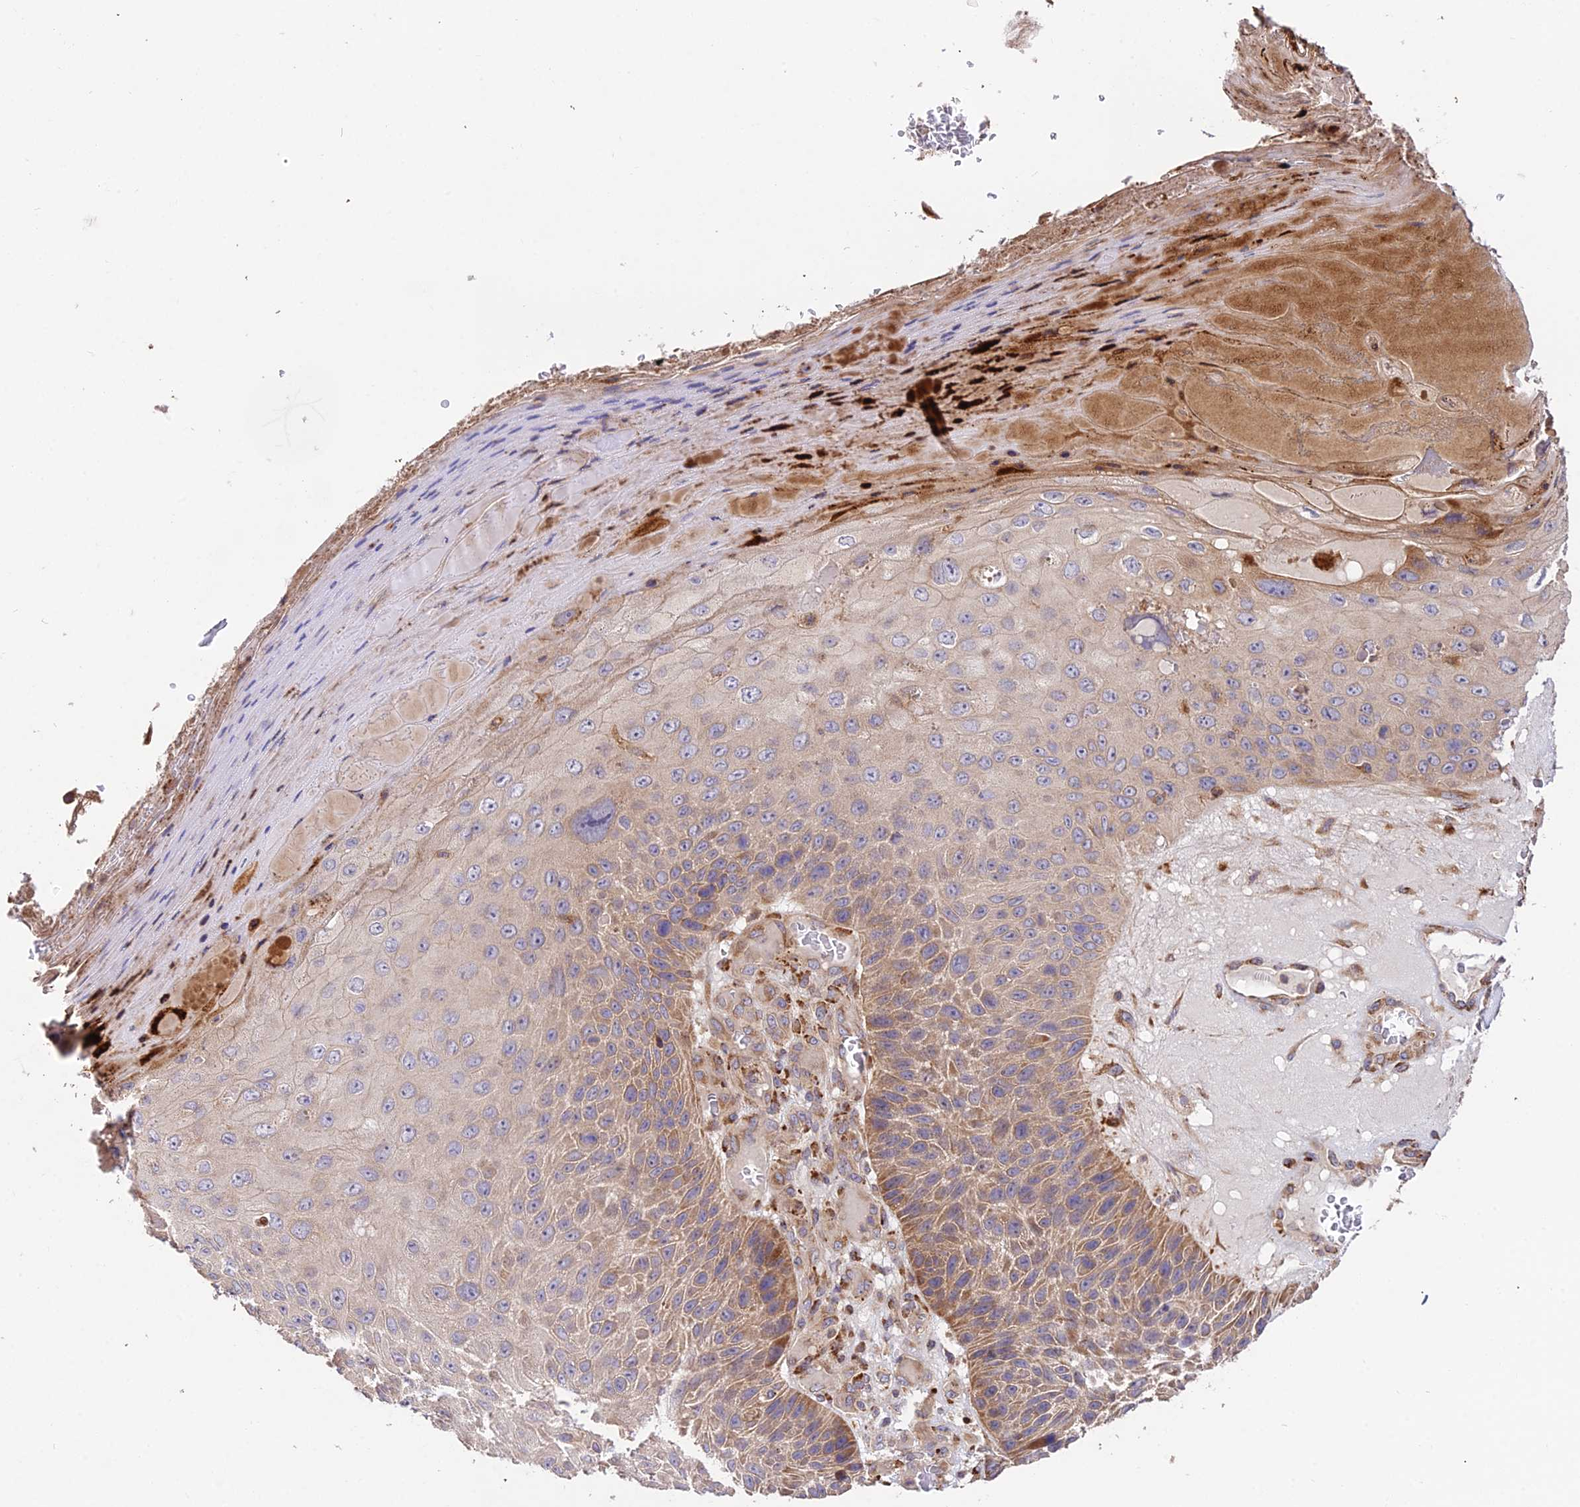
{"staining": {"intensity": "moderate", "quantity": "<25%", "location": "cytoplasmic/membranous"}, "tissue": "skin cancer", "cell_type": "Tumor cells", "image_type": "cancer", "snomed": [{"axis": "morphology", "description": "Squamous cell carcinoma, NOS"}, {"axis": "topography", "description": "Skin"}], "caption": "Immunohistochemistry (IHC) (DAB) staining of human skin cancer exhibits moderate cytoplasmic/membranous protein positivity in about <25% of tumor cells. The staining was performed using DAB (3,3'-diaminobenzidine) to visualize the protein expression in brown, while the nuclei were stained in blue with hematoxylin (Magnification: 20x).", "gene": "ROCK1", "patient": {"sex": "female", "age": 88}}